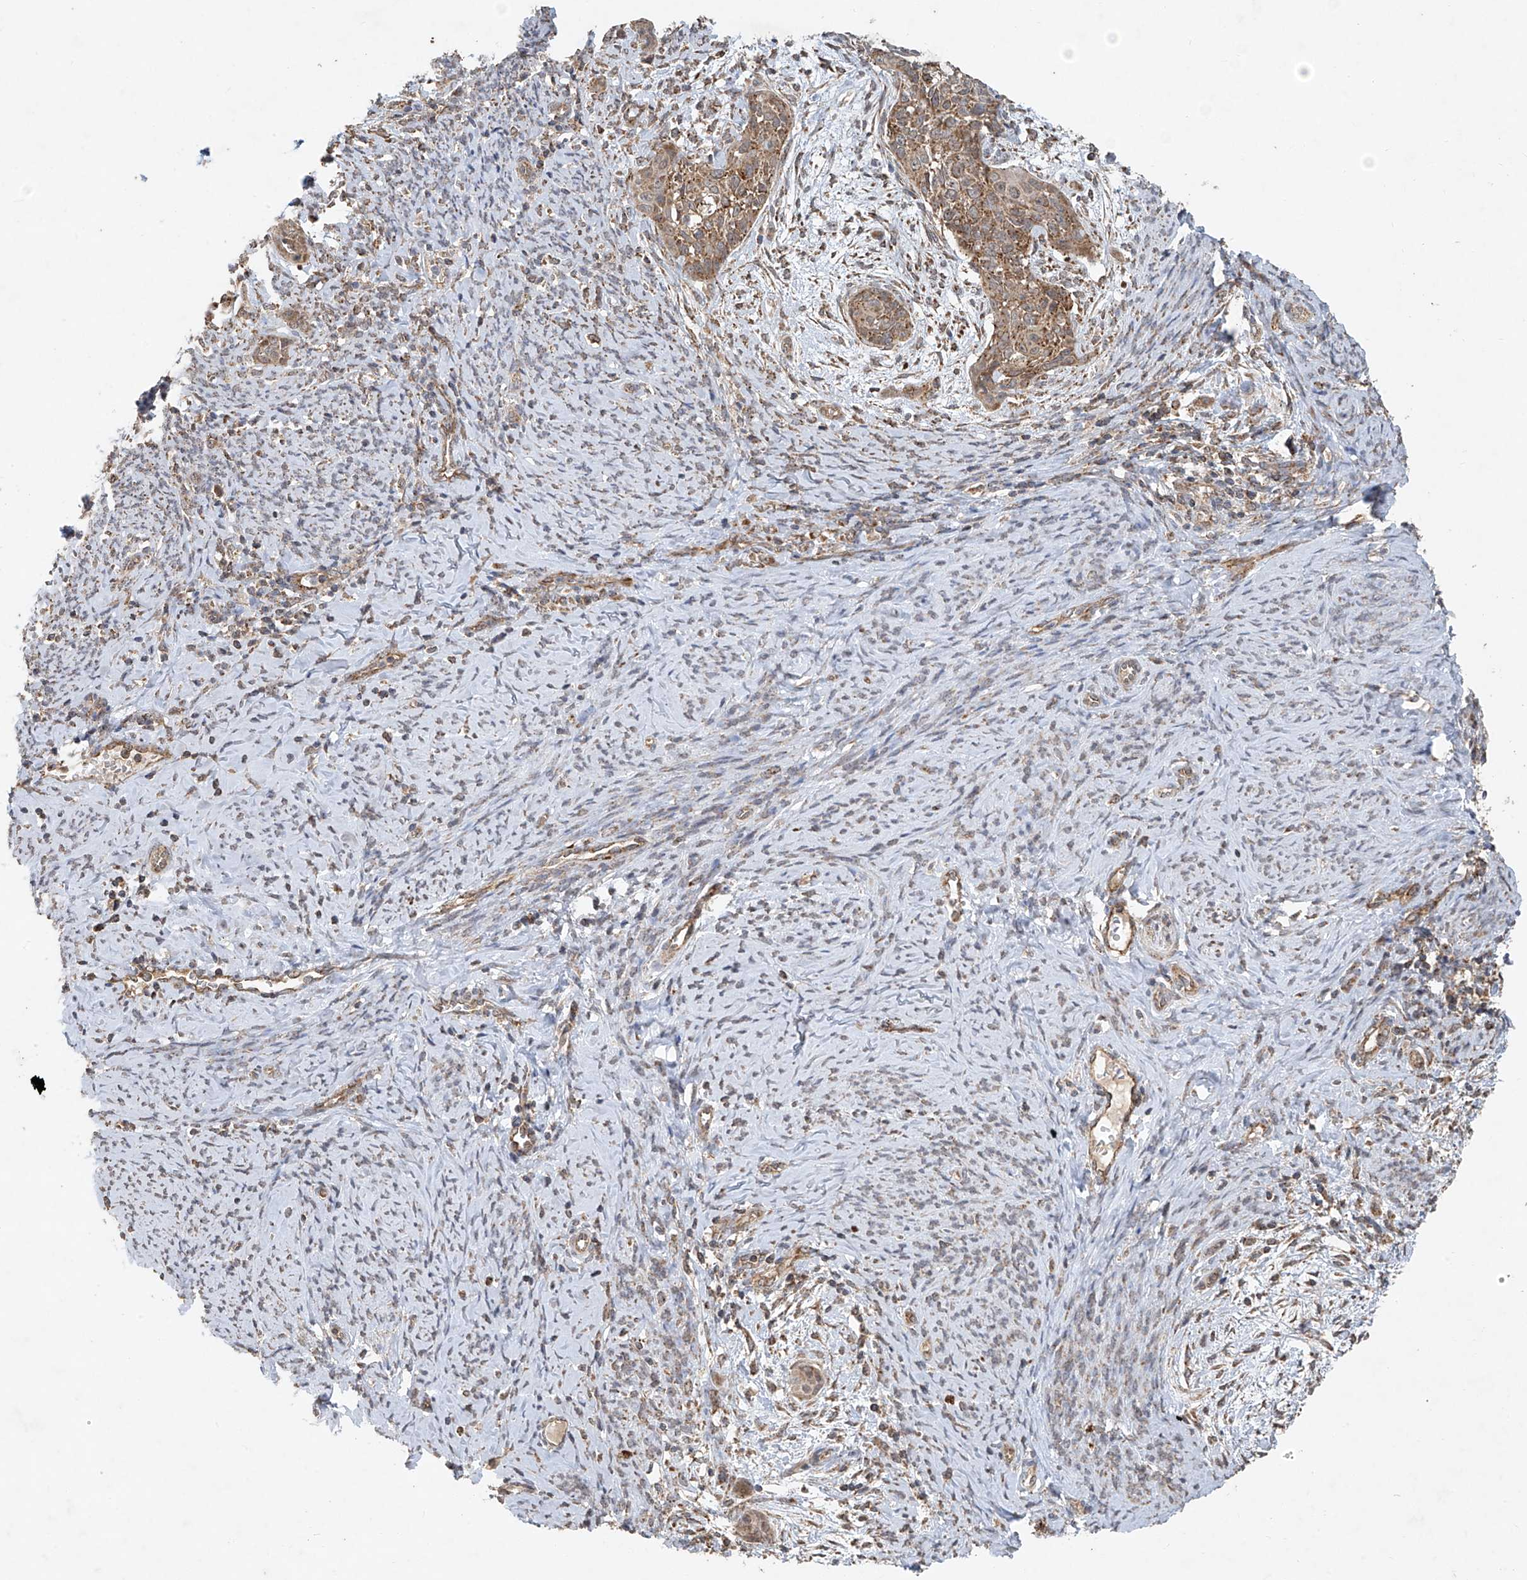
{"staining": {"intensity": "moderate", "quantity": ">75%", "location": "cytoplasmic/membranous"}, "tissue": "cervical cancer", "cell_type": "Tumor cells", "image_type": "cancer", "snomed": [{"axis": "morphology", "description": "Squamous cell carcinoma, NOS"}, {"axis": "topography", "description": "Cervix"}], "caption": "Immunohistochemical staining of human cervical cancer exhibits medium levels of moderate cytoplasmic/membranous protein positivity in about >75% of tumor cells.", "gene": "UQCC1", "patient": {"sex": "female", "age": 33}}